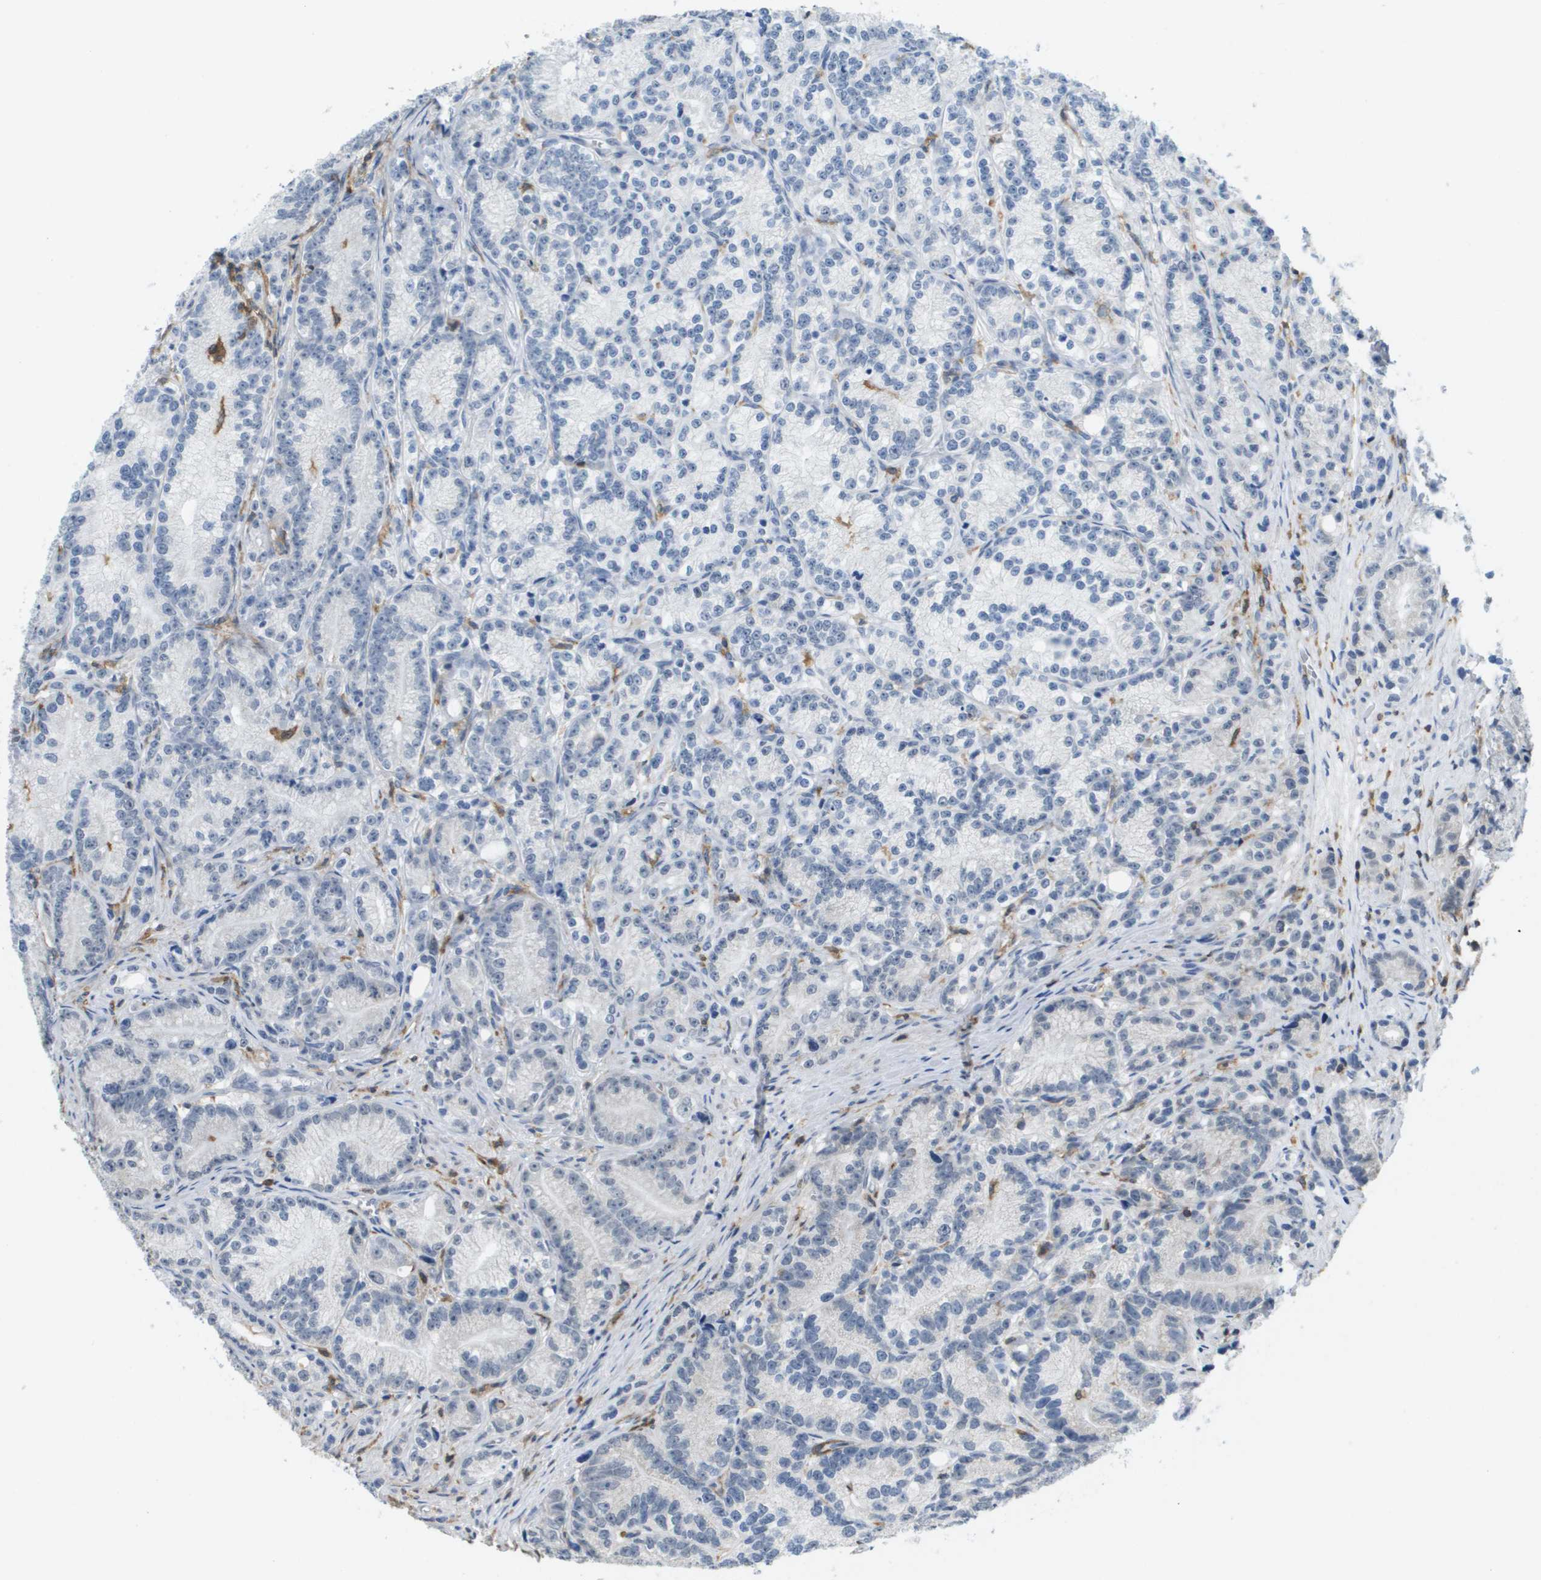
{"staining": {"intensity": "negative", "quantity": "none", "location": "none"}, "tissue": "prostate cancer", "cell_type": "Tumor cells", "image_type": "cancer", "snomed": [{"axis": "morphology", "description": "Adenocarcinoma, Low grade"}, {"axis": "topography", "description": "Prostate"}], "caption": "Immunohistochemical staining of human prostate cancer demonstrates no significant positivity in tumor cells.", "gene": "RCSD1", "patient": {"sex": "male", "age": 89}}